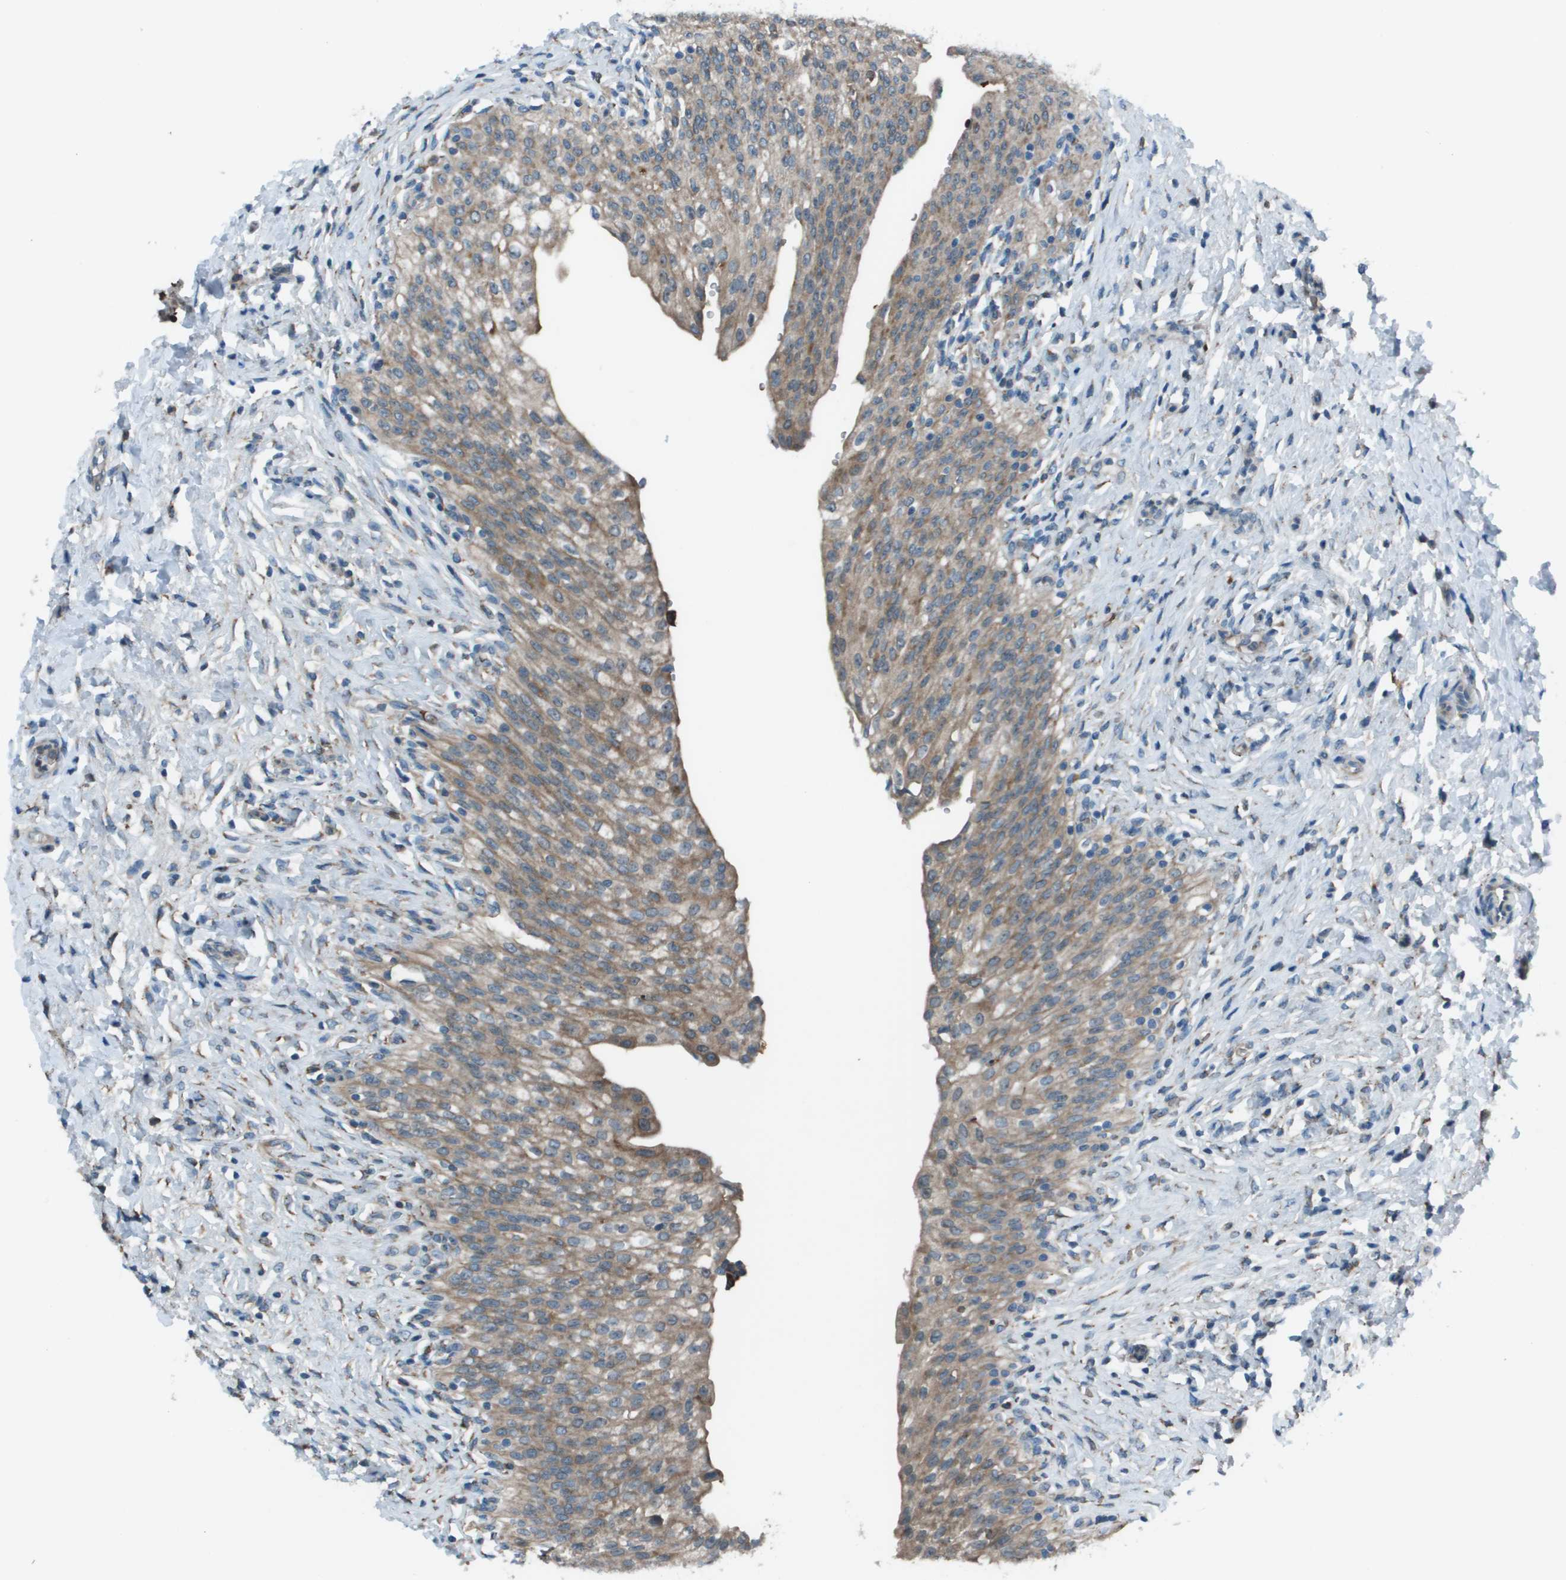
{"staining": {"intensity": "moderate", "quantity": ">75%", "location": "cytoplasmic/membranous"}, "tissue": "urinary bladder", "cell_type": "Urothelial cells", "image_type": "normal", "snomed": [{"axis": "morphology", "description": "Urothelial carcinoma, High grade"}, {"axis": "topography", "description": "Urinary bladder"}], "caption": "A high-resolution image shows immunohistochemistry staining of unremarkable urinary bladder, which exhibits moderate cytoplasmic/membranous expression in about >75% of urothelial cells. The protein is stained brown, and the nuclei are stained in blue (DAB (3,3'-diaminobenzidine) IHC with brightfield microscopy, high magnification).", "gene": "UTS2", "patient": {"sex": "male", "age": 46}}